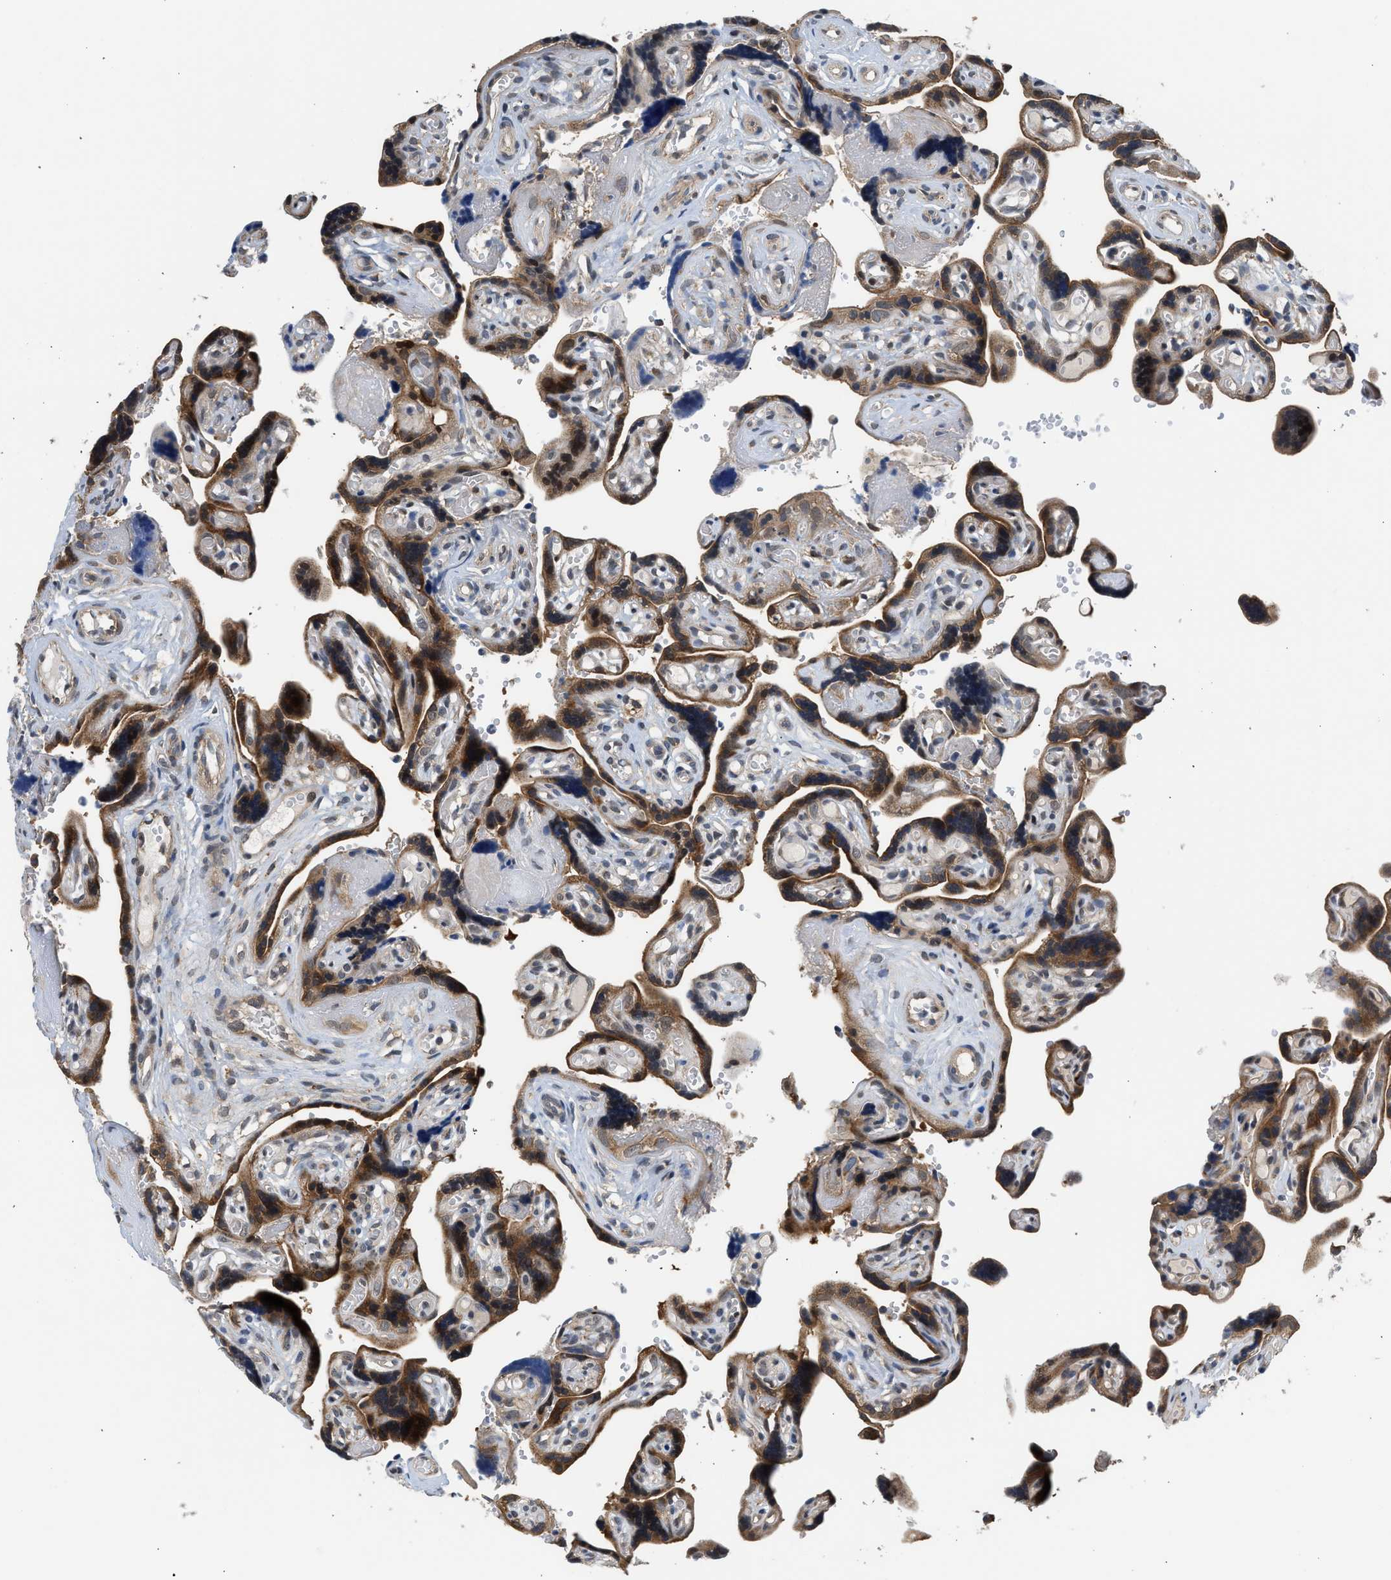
{"staining": {"intensity": "strong", "quantity": ">75%", "location": "cytoplasmic/membranous"}, "tissue": "placenta", "cell_type": "Trophoblastic cells", "image_type": "normal", "snomed": [{"axis": "morphology", "description": "Normal tissue, NOS"}, {"axis": "topography", "description": "Placenta"}], "caption": "Trophoblastic cells show strong cytoplasmic/membranous positivity in approximately >75% of cells in unremarkable placenta.", "gene": "POLG2", "patient": {"sex": "female", "age": 30}}